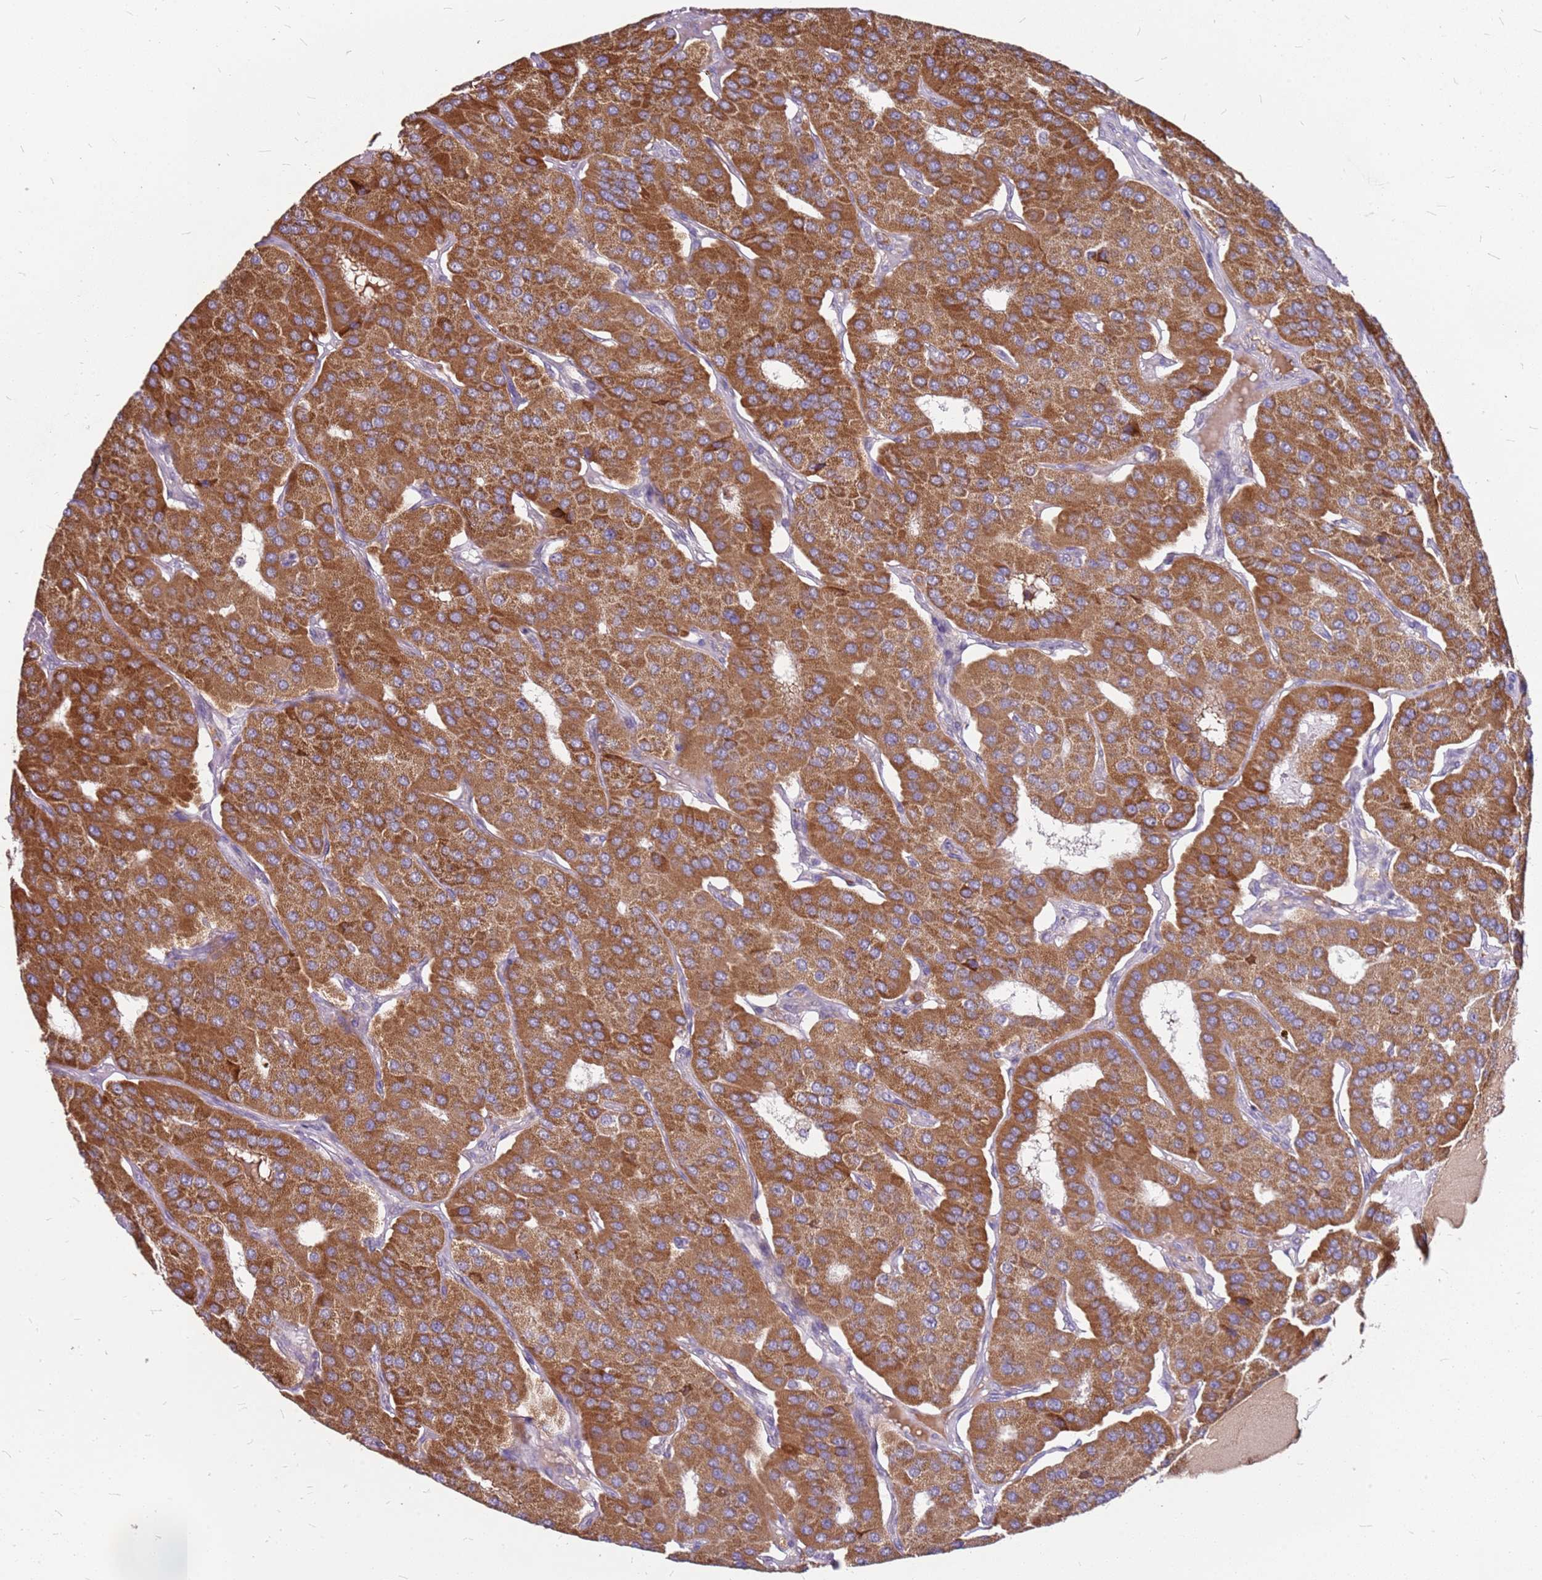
{"staining": {"intensity": "strong", "quantity": ">75%", "location": "cytoplasmic/membranous"}, "tissue": "parathyroid gland", "cell_type": "Glandular cells", "image_type": "normal", "snomed": [{"axis": "morphology", "description": "Normal tissue, NOS"}, {"axis": "morphology", "description": "Adenoma, NOS"}, {"axis": "topography", "description": "Parathyroid gland"}], "caption": "Protein staining demonstrates strong cytoplasmic/membranous staining in approximately >75% of glandular cells in unremarkable parathyroid gland.", "gene": "DCDC2C", "patient": {"sex": "female", "age": 86}}